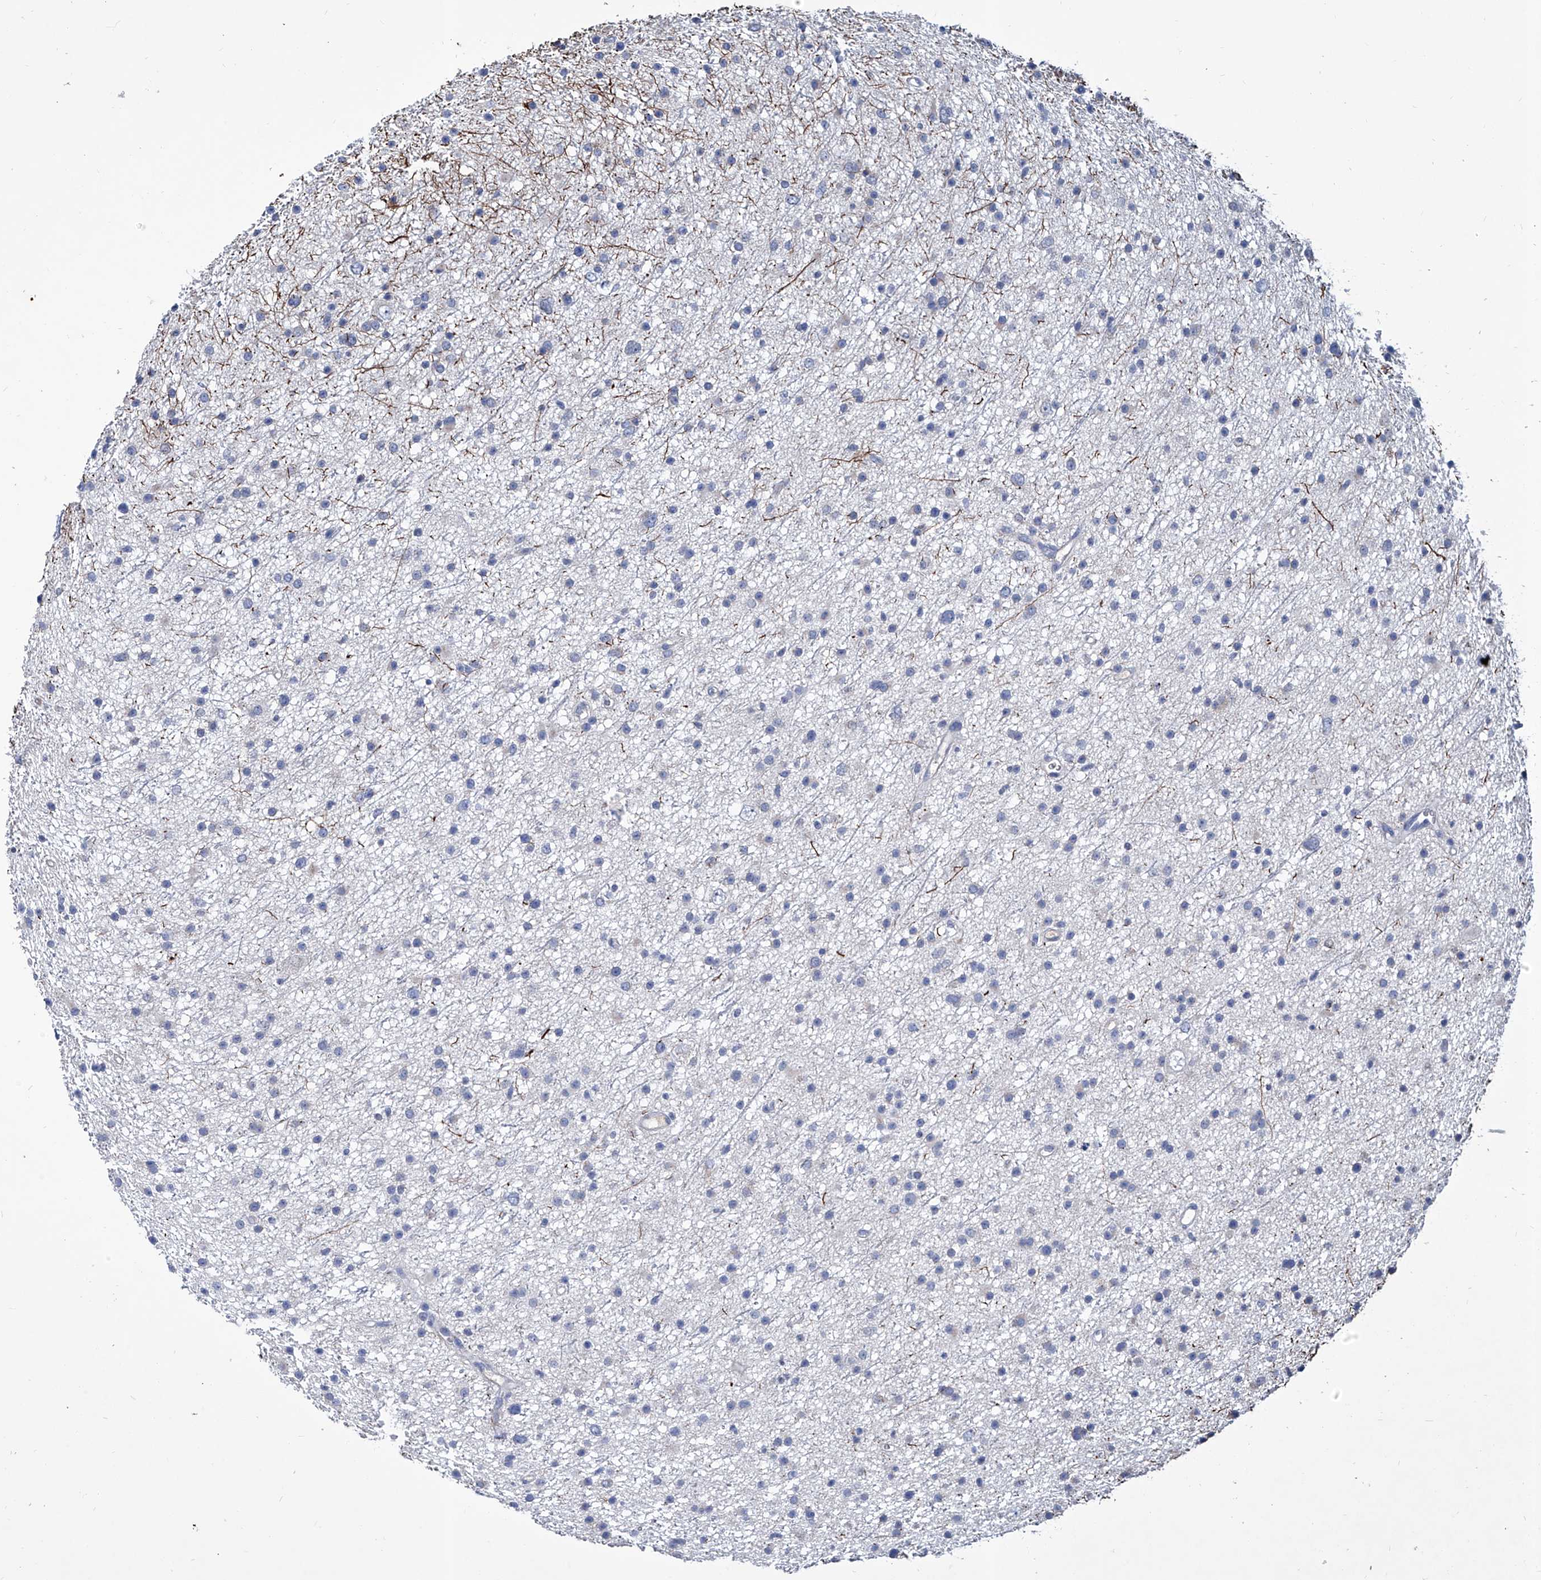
{"staining": {"intensity": "negative", "quantity": "none", "location": "none"}, "tissue": "glioma", "cell_type": "Tumor cells", "image_type": "cancer", "snomed": [{"axis": "morphology", "description": "Glioma, malignant, Low grade"}, {"axis": "topography", "description": "Cerebral cortex"}], "caption": "Low-grade glioma (malignant) stained for a protein using IHC exhibits no positivity tumor cells.", "gene": "KLHL17", "patient": {"sex": "female", "age": 39}}